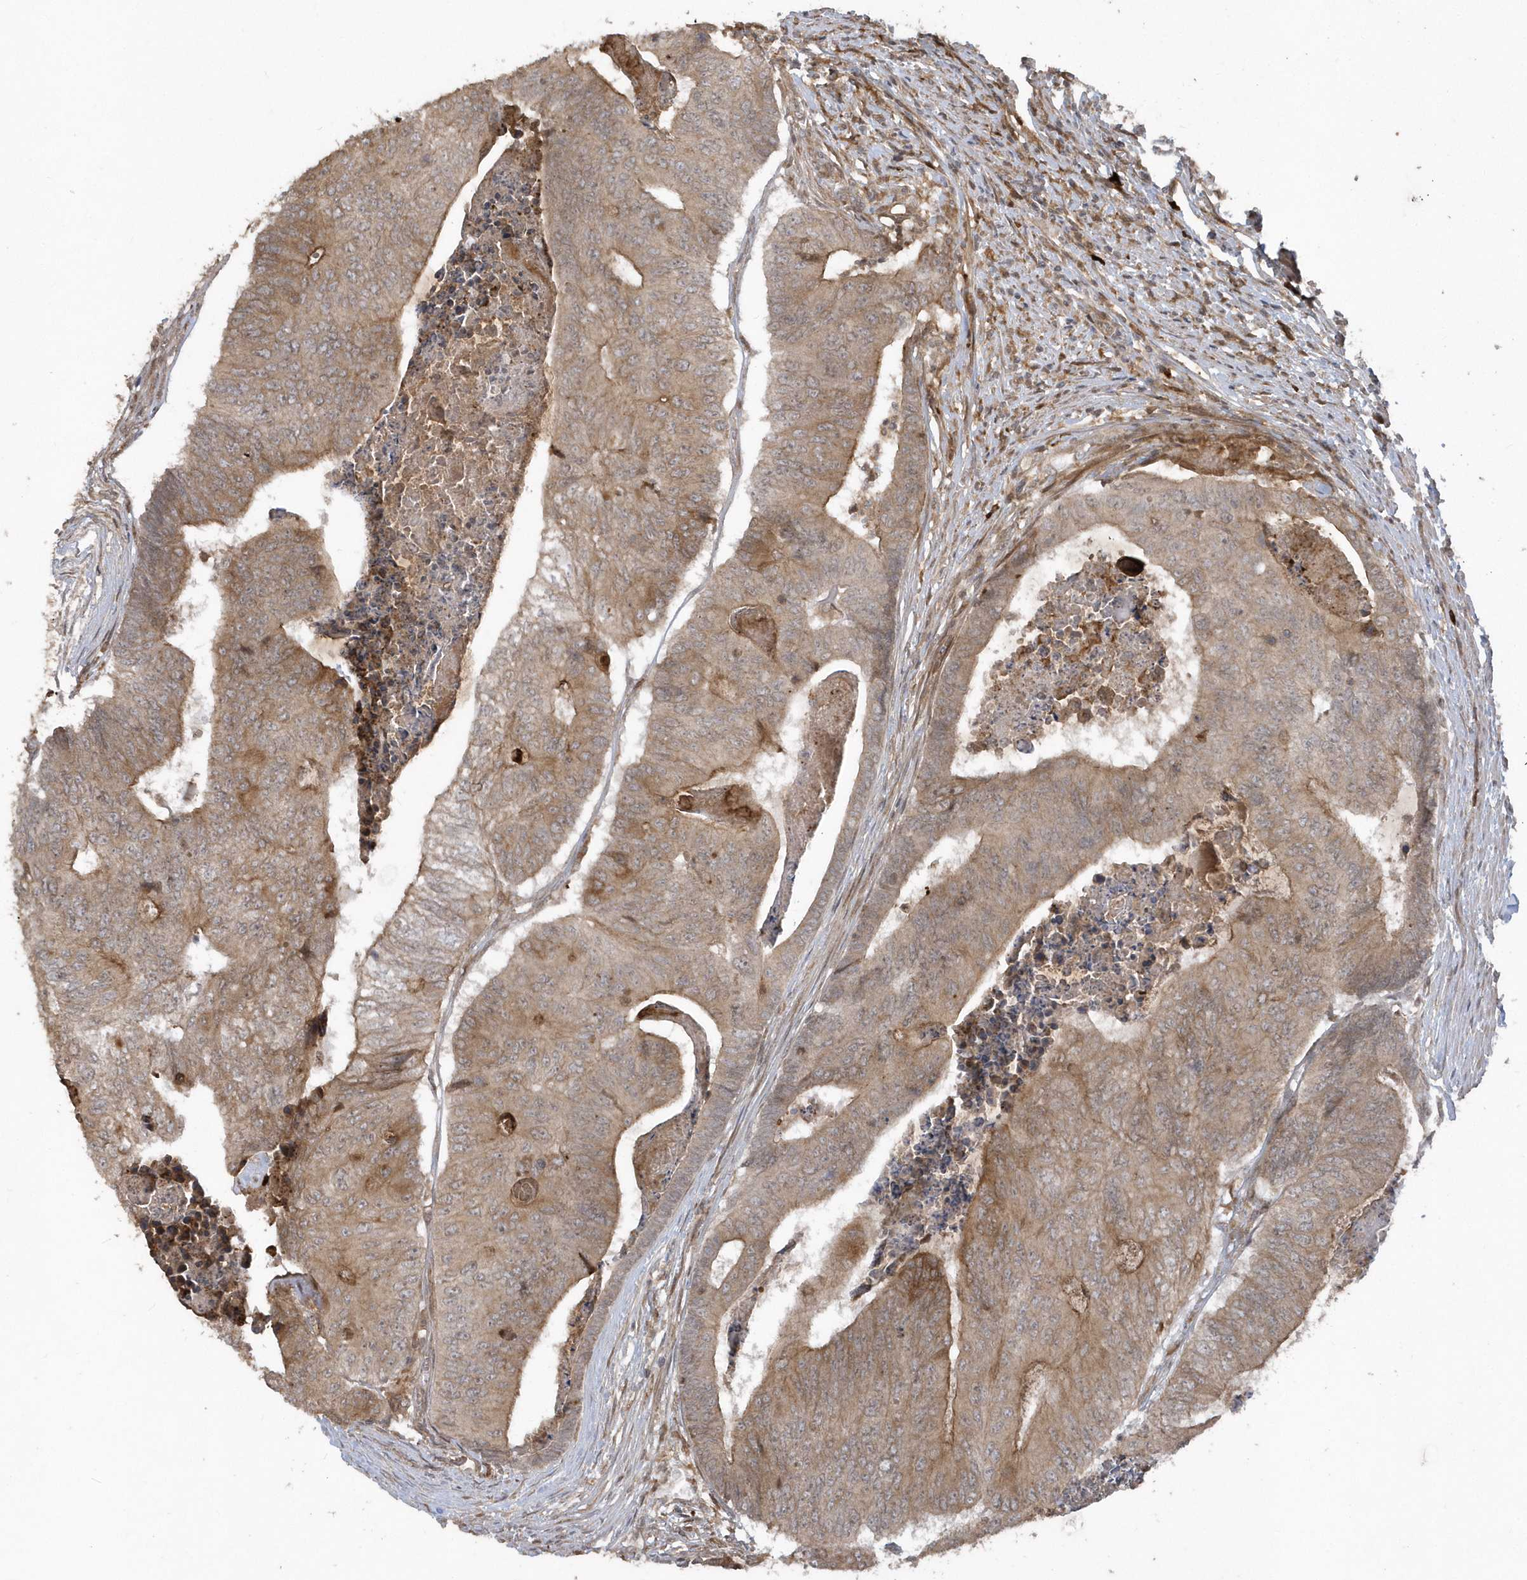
{"staining": {"intensity": "moderate", "quantity": ">75%", "location": "cytoplasmic/membranous"}, "tissue": "colorectal cancer", "cell_type": "Tumor cells", "image_type": "cancer", "snomed": [{"axis": "morphology", "description": "Adenocarcinoma, NOS"}, {"axis": "topography", "description": "Colon"}], "caption": "Protein expression analysis of adenocarcinoma (colorectal) exhibits moderate cytoplasmic/membranous staining in approximately >75% of tumor cells.", "gene": "HERPUD1", "patient": {"sex": "female", "age": 67}}